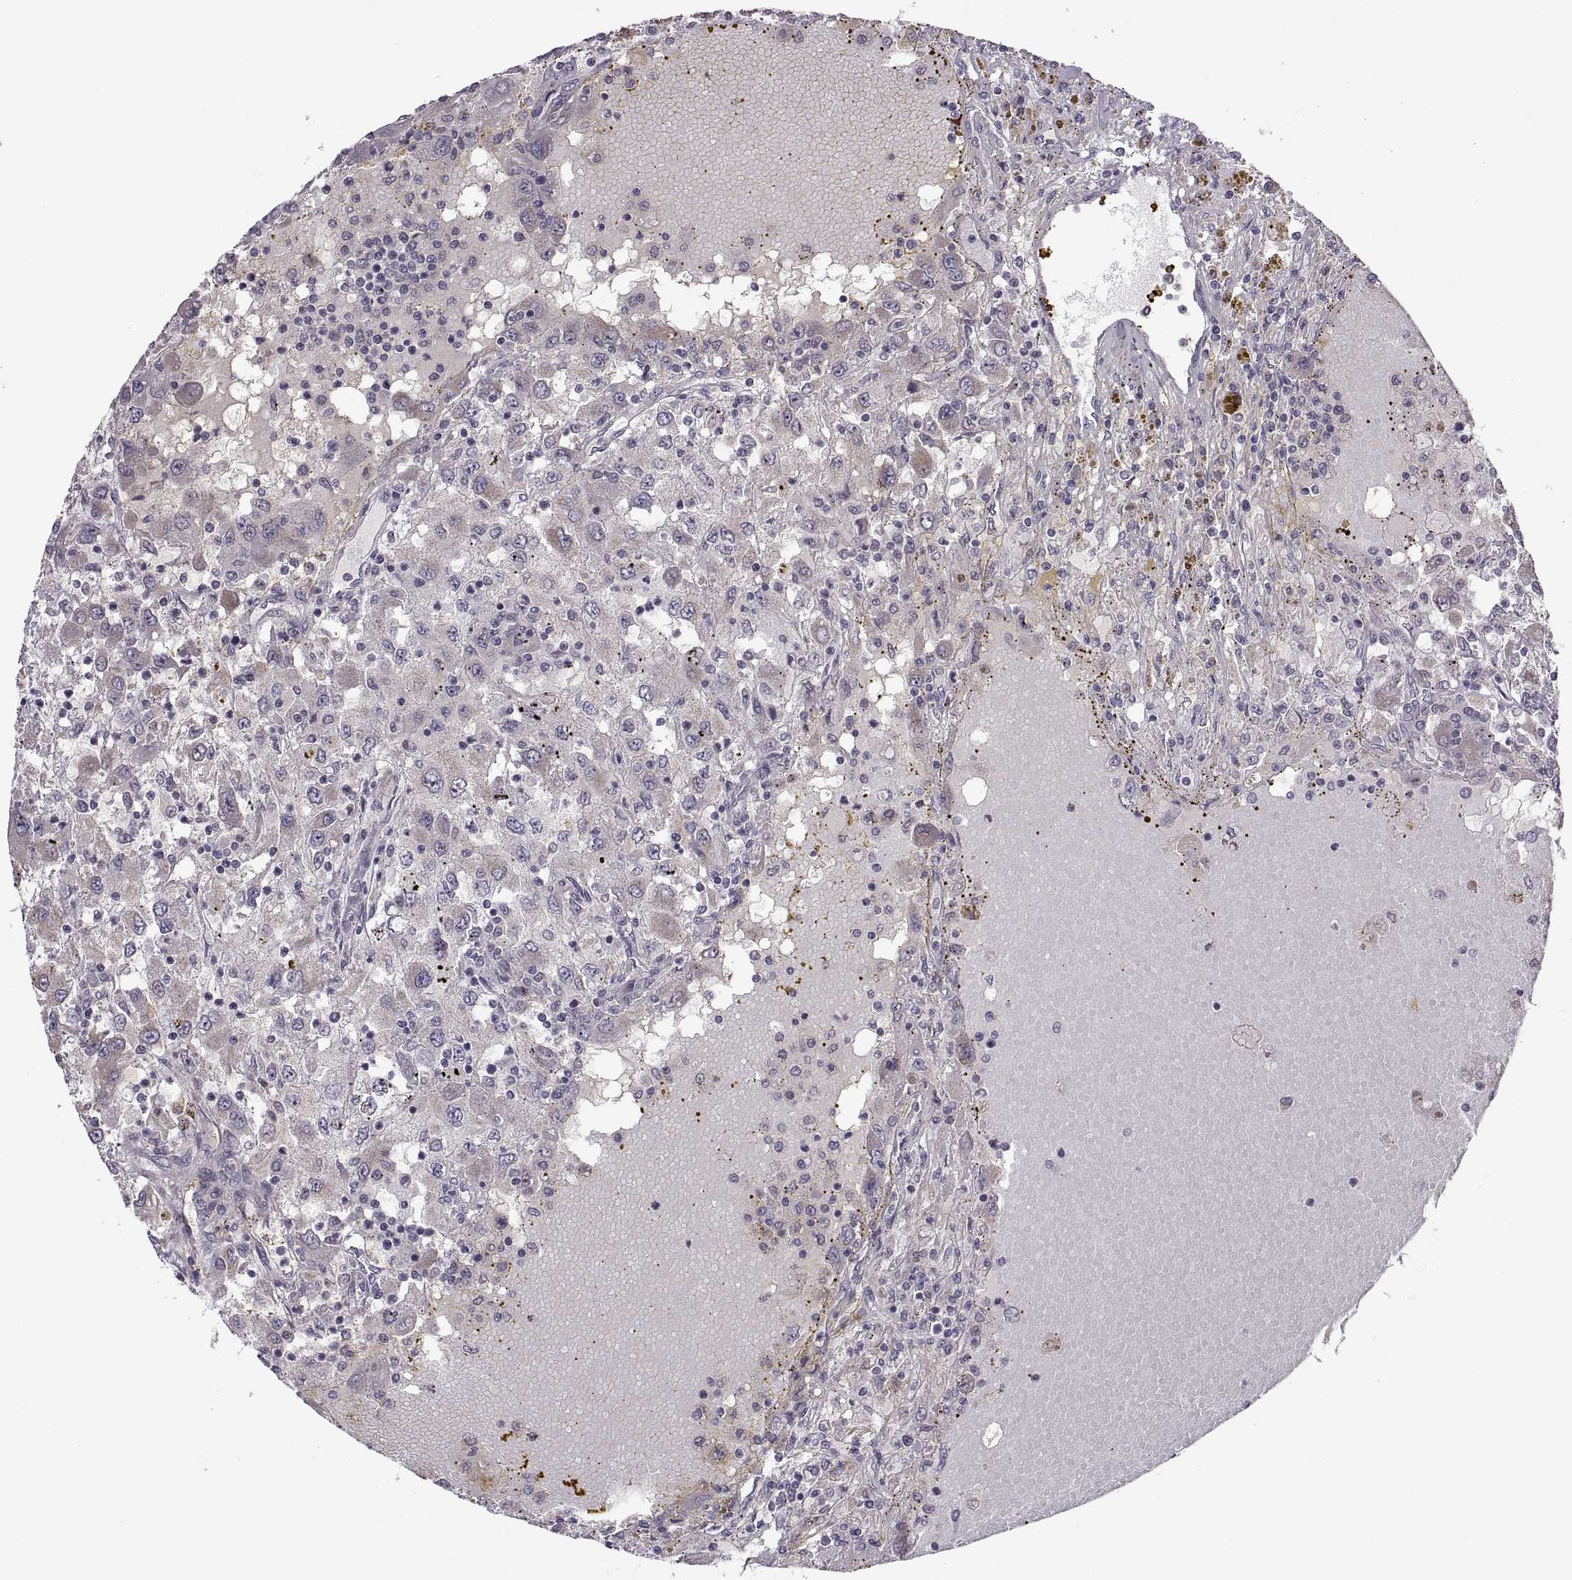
{"staining": {"intensity": "negative", "quantity": "none", "location": "none"}, "tissue": "renal cancer", "cell_type": "Tumor cells", "image_type": "cancer", "snomed": [{"axis": "morphology", "description": "Adenocarcinoma, NOS"}, {"axis": "topography", "description": "Kidney"}], "caption": "Tumor cells show no significant protein positivity in renal adenocarcinoma.", "gene": "ACSBG2", "patient": {"sex": "female", "age": 67}}